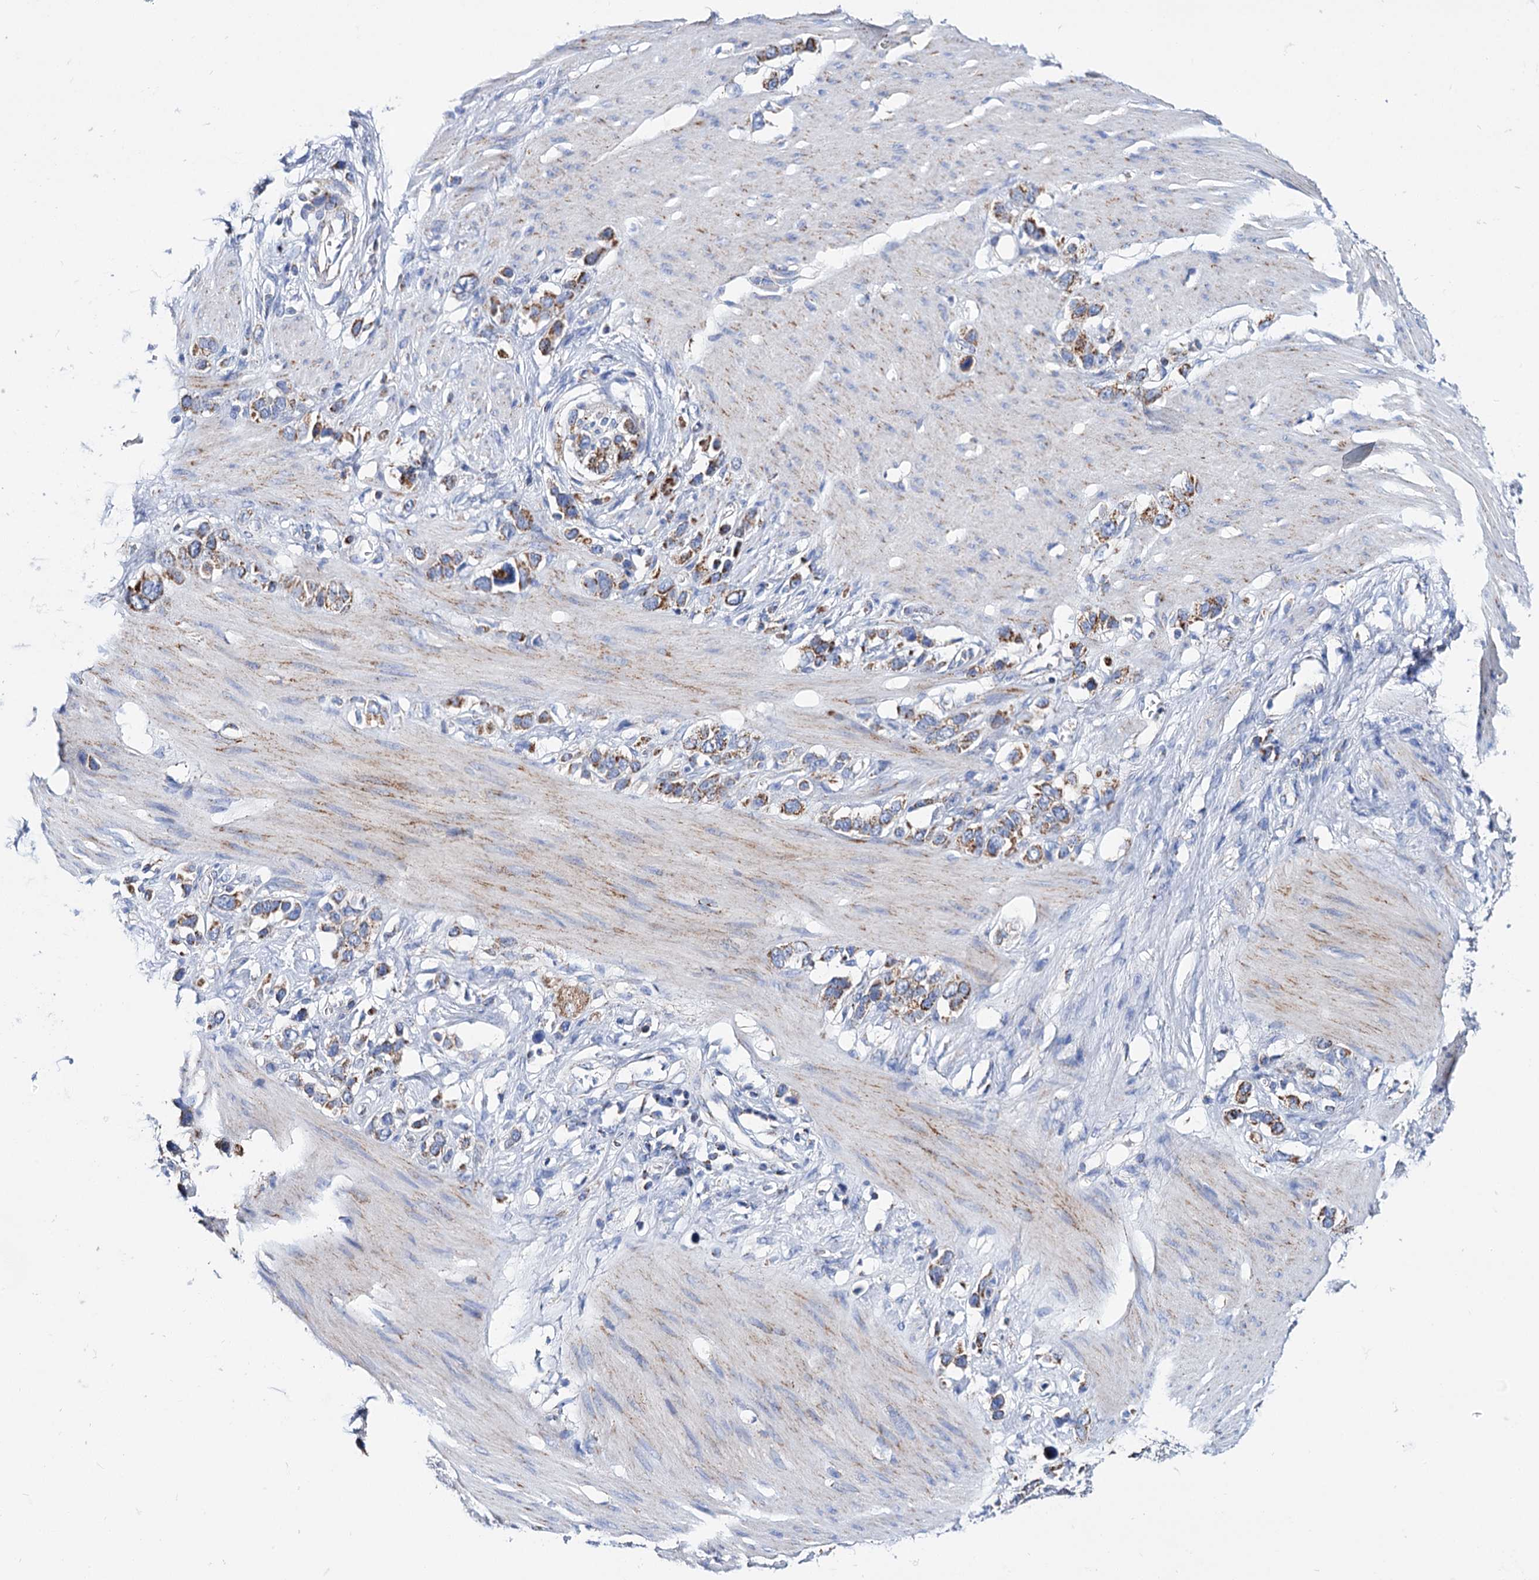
{"staining": {"intensity": "moderate", "quantity": ">75%", "location": "cytoplasmic/membranous"}, "tissue": "stomach cancer", "cell_type": "Tumor cells", "image_type": "cancer", "snomed": [{"axis": "morphology", "description": "Adenocarcinoma, NOS"}, {"axis": "morphology", "description": "Adenocarcinoma, High grade"}, {"axis": "topography", "description": "Stomach, upper"}, {"axis": "topography", "description": "Stomach, lower"}], "caption": "The micrograph shows a brown stain indicating the presence of a protein in the cytoplasmic/membranous of tumor cells in adenocarcinoma (high-grade) (stomach).", "gene": "UBASH3B", "patient": {"sex": "female", "age": 65}}